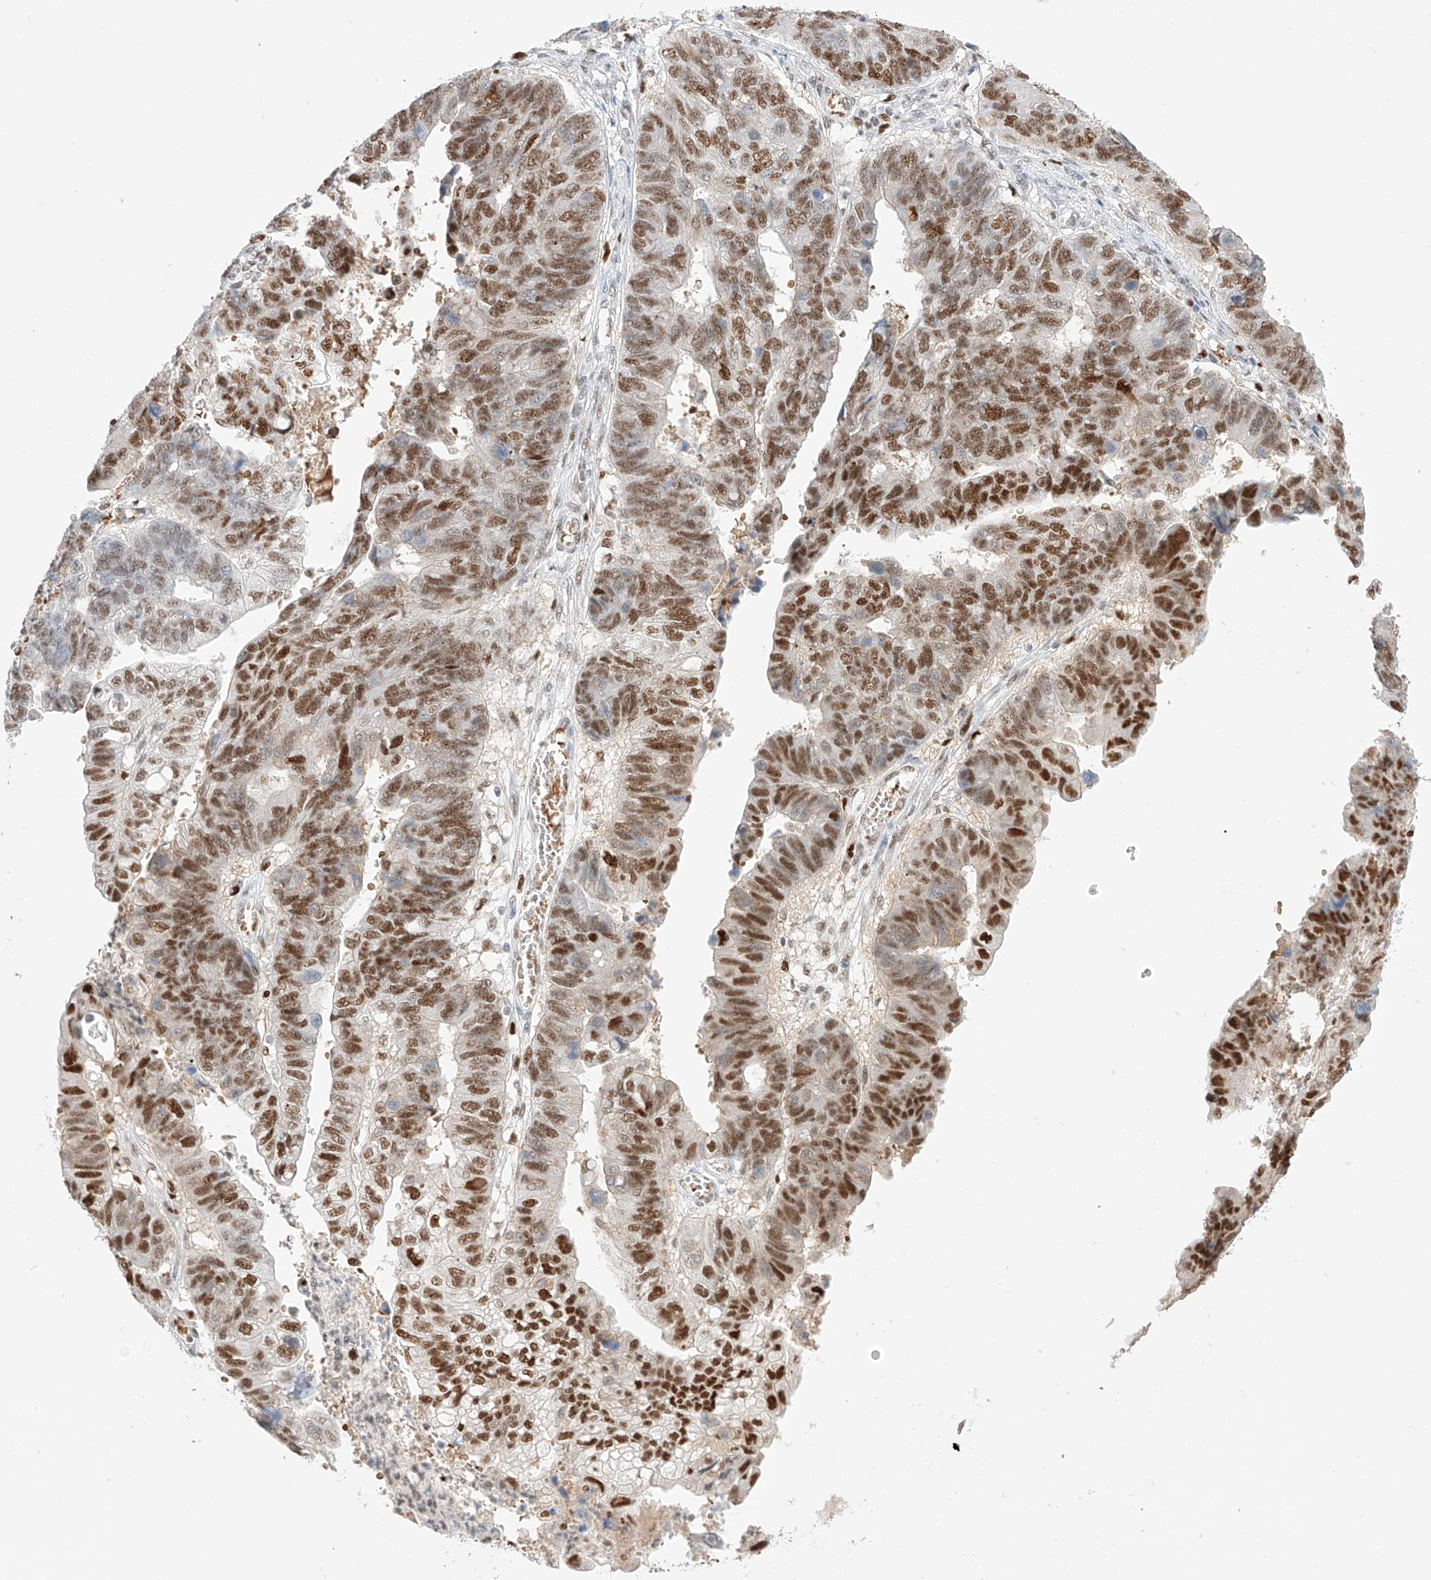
{"staining": {"intensity": "moderate", "quantity": ">75%", "location": "nuclear"}, "tissue": "stomach cancer", "cell_type": "Tumor cells", "image_type": "cancer", "snomed": [{"axis": "morphology", "description": "Adenocarcinoma, NOS"}, {"axis": "topography", "description": "Stomach"}], "caption": "Immunohistochemical staining of stomach adenocarcinoma reveals moderate nuclear protein staining in approximately >75% of tumor cells. The protein of interest is shown in brown color, while the nuclei are stained blue.", "gene": "APIP", "patient": {"sex": "male", "age": 59}}